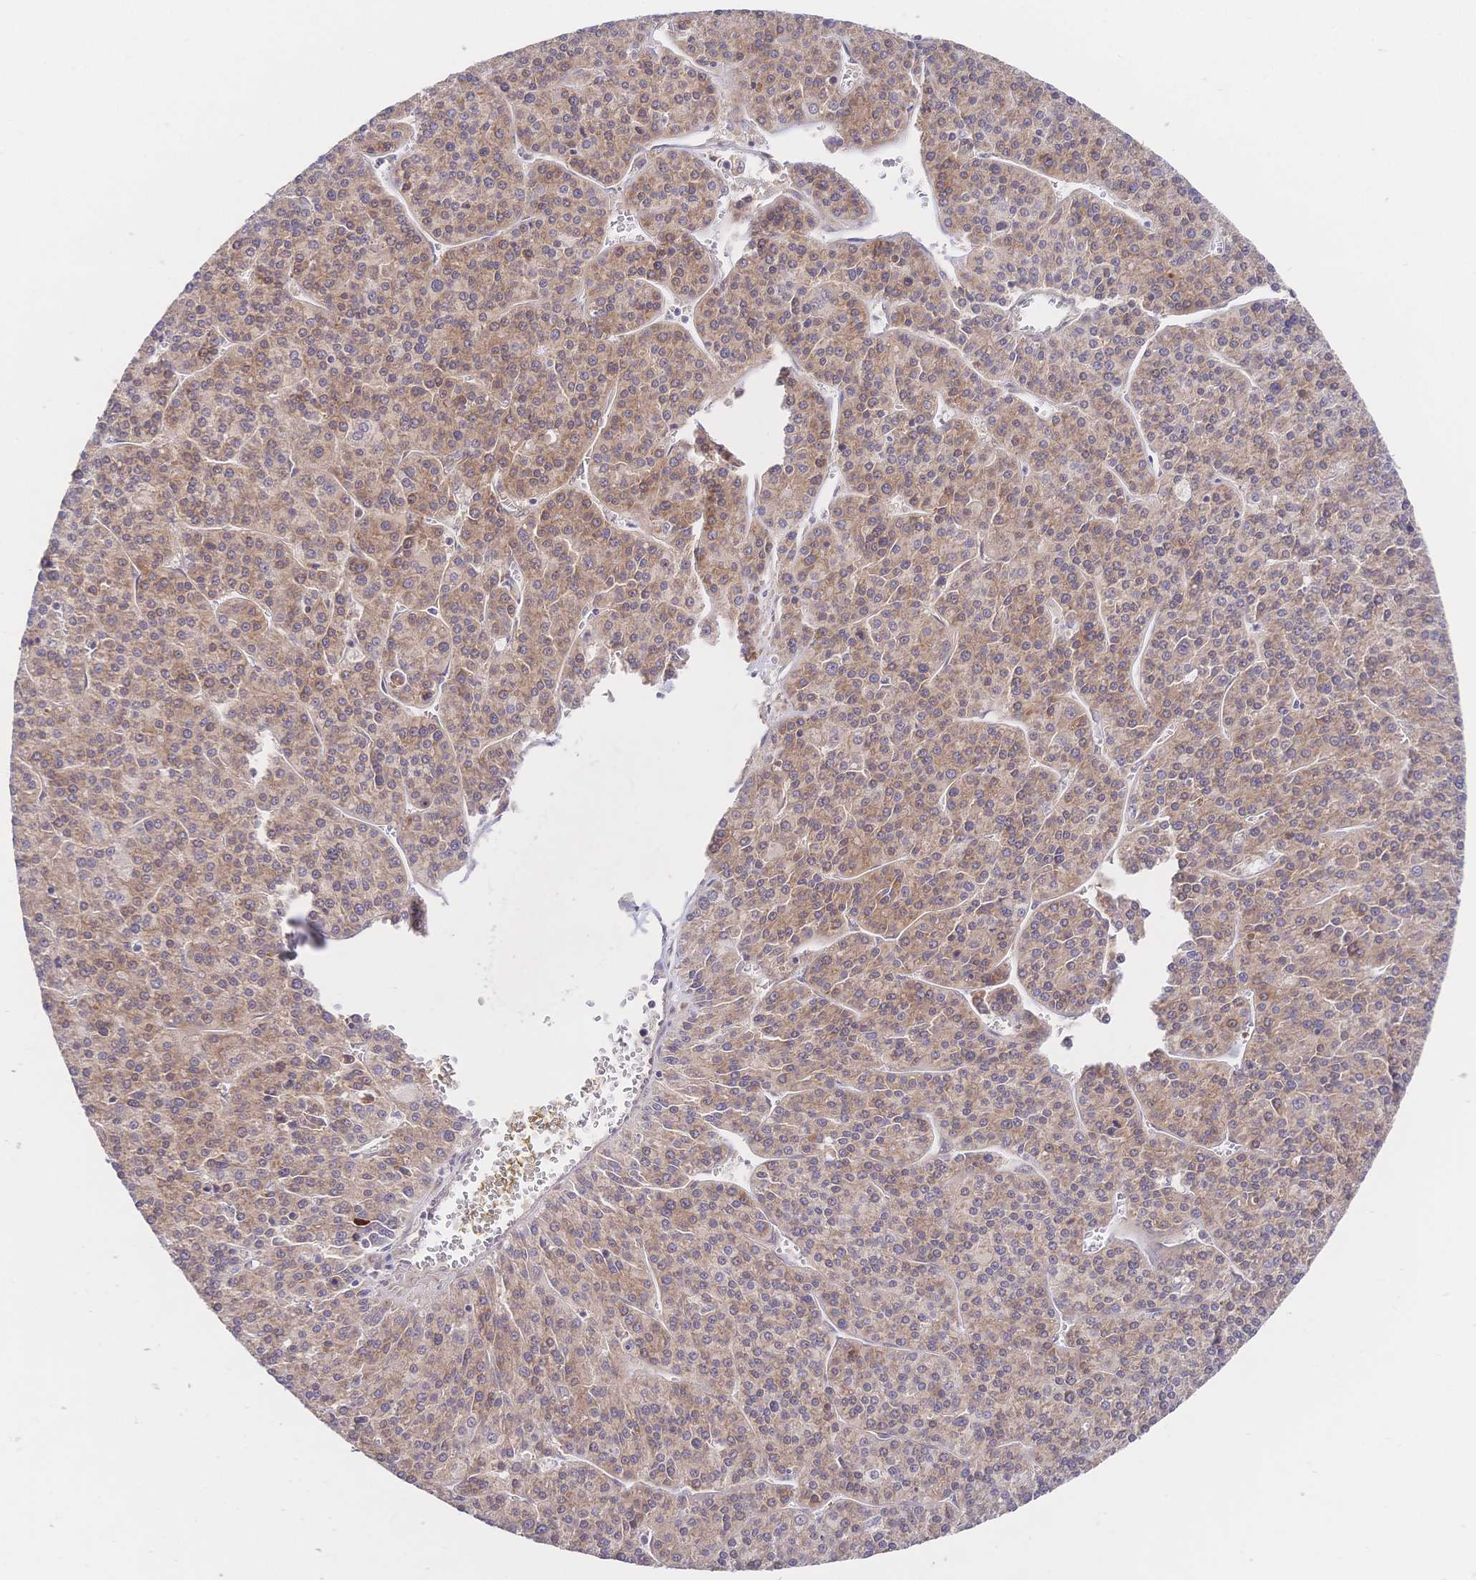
{"staining": {"intensity": "weak", "quantity": ">75%", "location": "cytoplasmic/membranous"}, "tissue": "liver cancer", "cell_type": "Tumor cells", "image_type": "cancer", "snomed": [{"axis": "morphology", "description": "Carcinoma, Hepatocellular, NOS"}, {"axis": "topography", "description": "Liver"}], "caption": "This micrograph reveals IHC staining of liver cancer (hepatocellular carcinoma), with low weak cytoplasmic/membranous expression in about >75% of tumor cells.", "gene": "LMO4", "patient": {"sex": "female", "age": 58}}